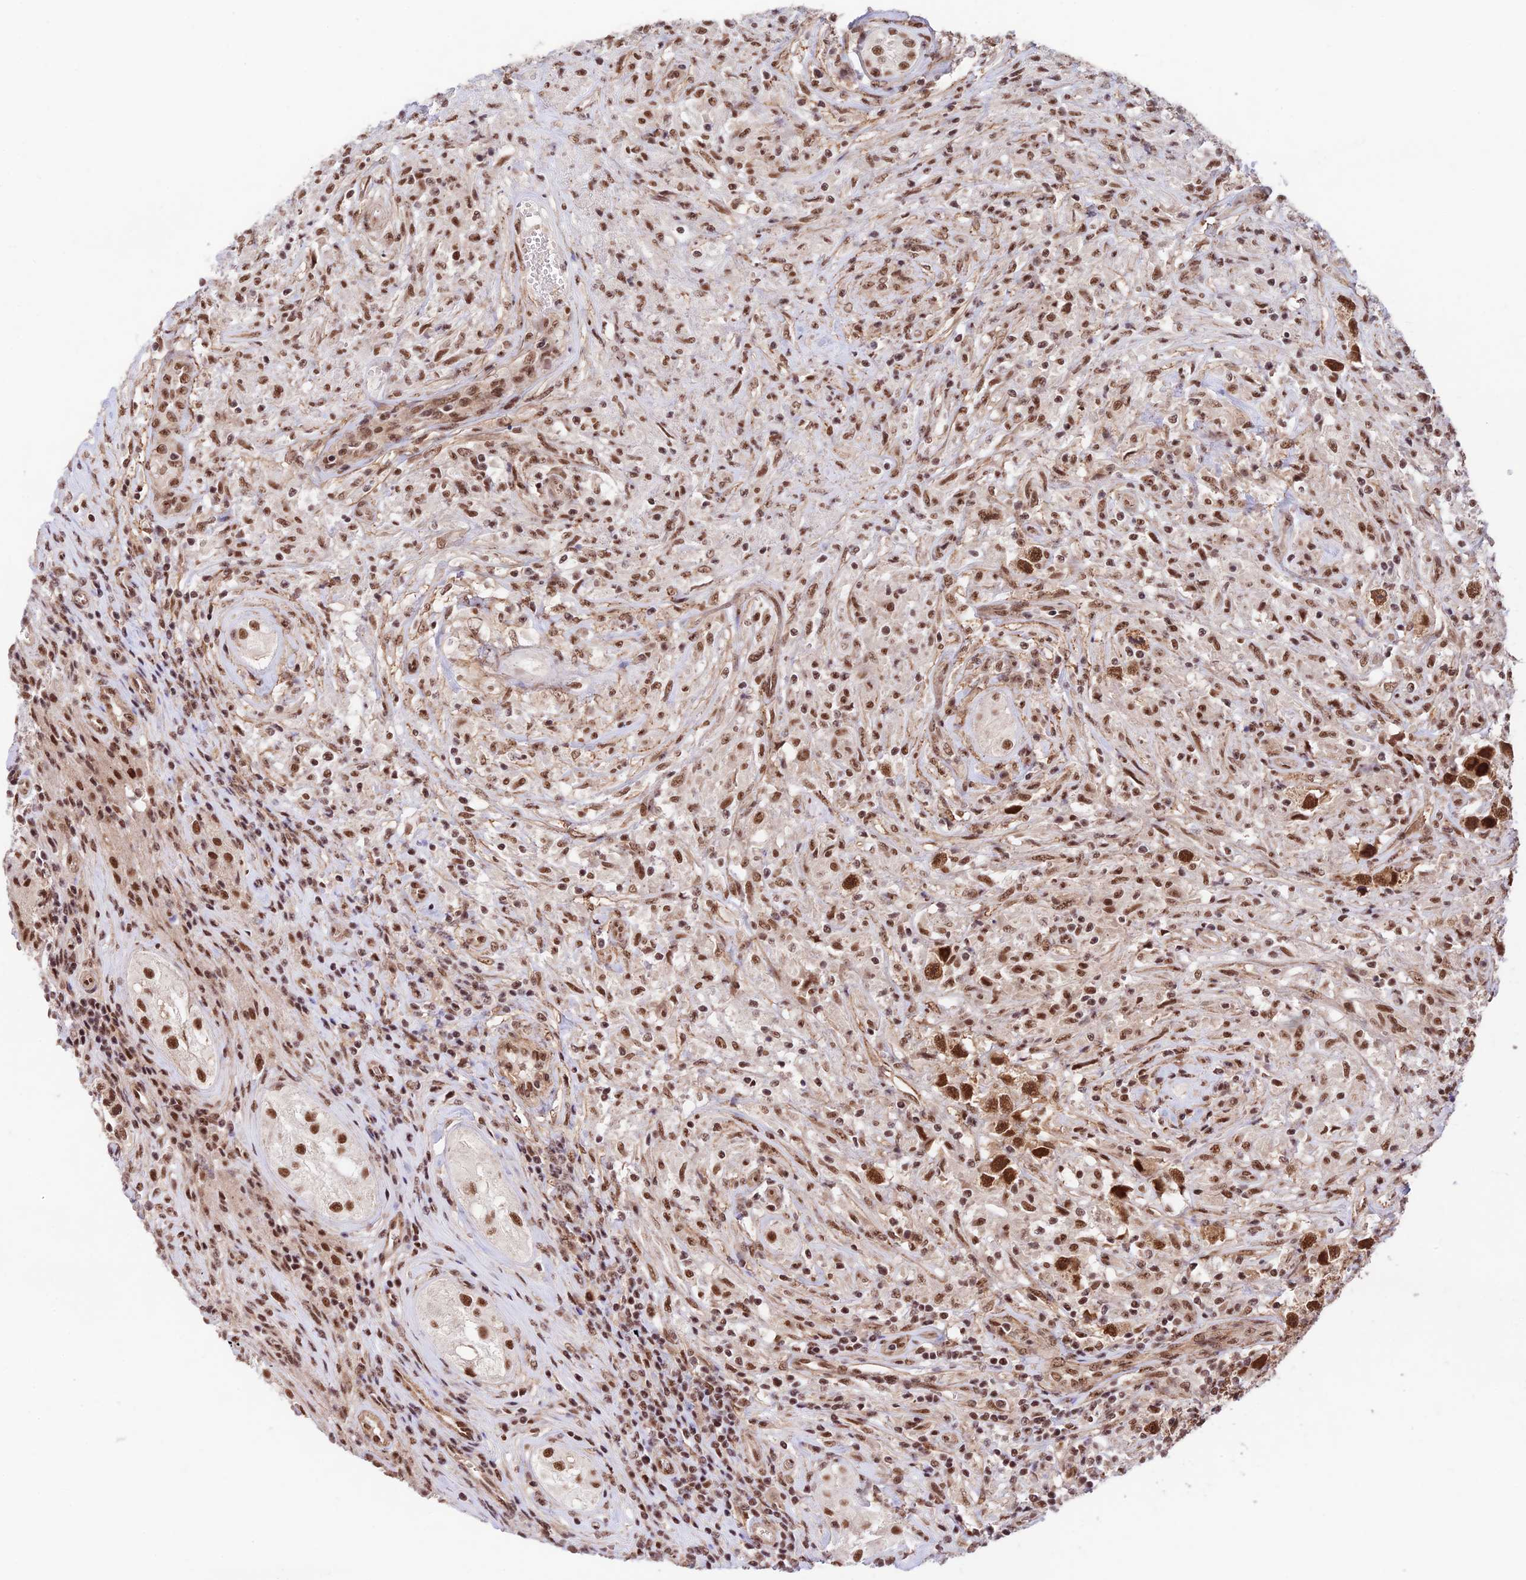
{"staining": {"intensity": "strong", "quantity": ">75%", "location": "nuclear"}, "tissue": "testis cancer", "cell_type": "Tumor cells", "image_type": "cancer", "snomed": [{"axis": "morphology", "description": "Seminoma, NOS"}, {"axis": "topography", "description": "Testis"}], "caption": "This micrograph reveals IHC staining of human testis cancer, with high strong nuclear staining in about >75% of tumor cells.", "gene": "RBM42", "patient": {"sex": "male", "age": 49}}